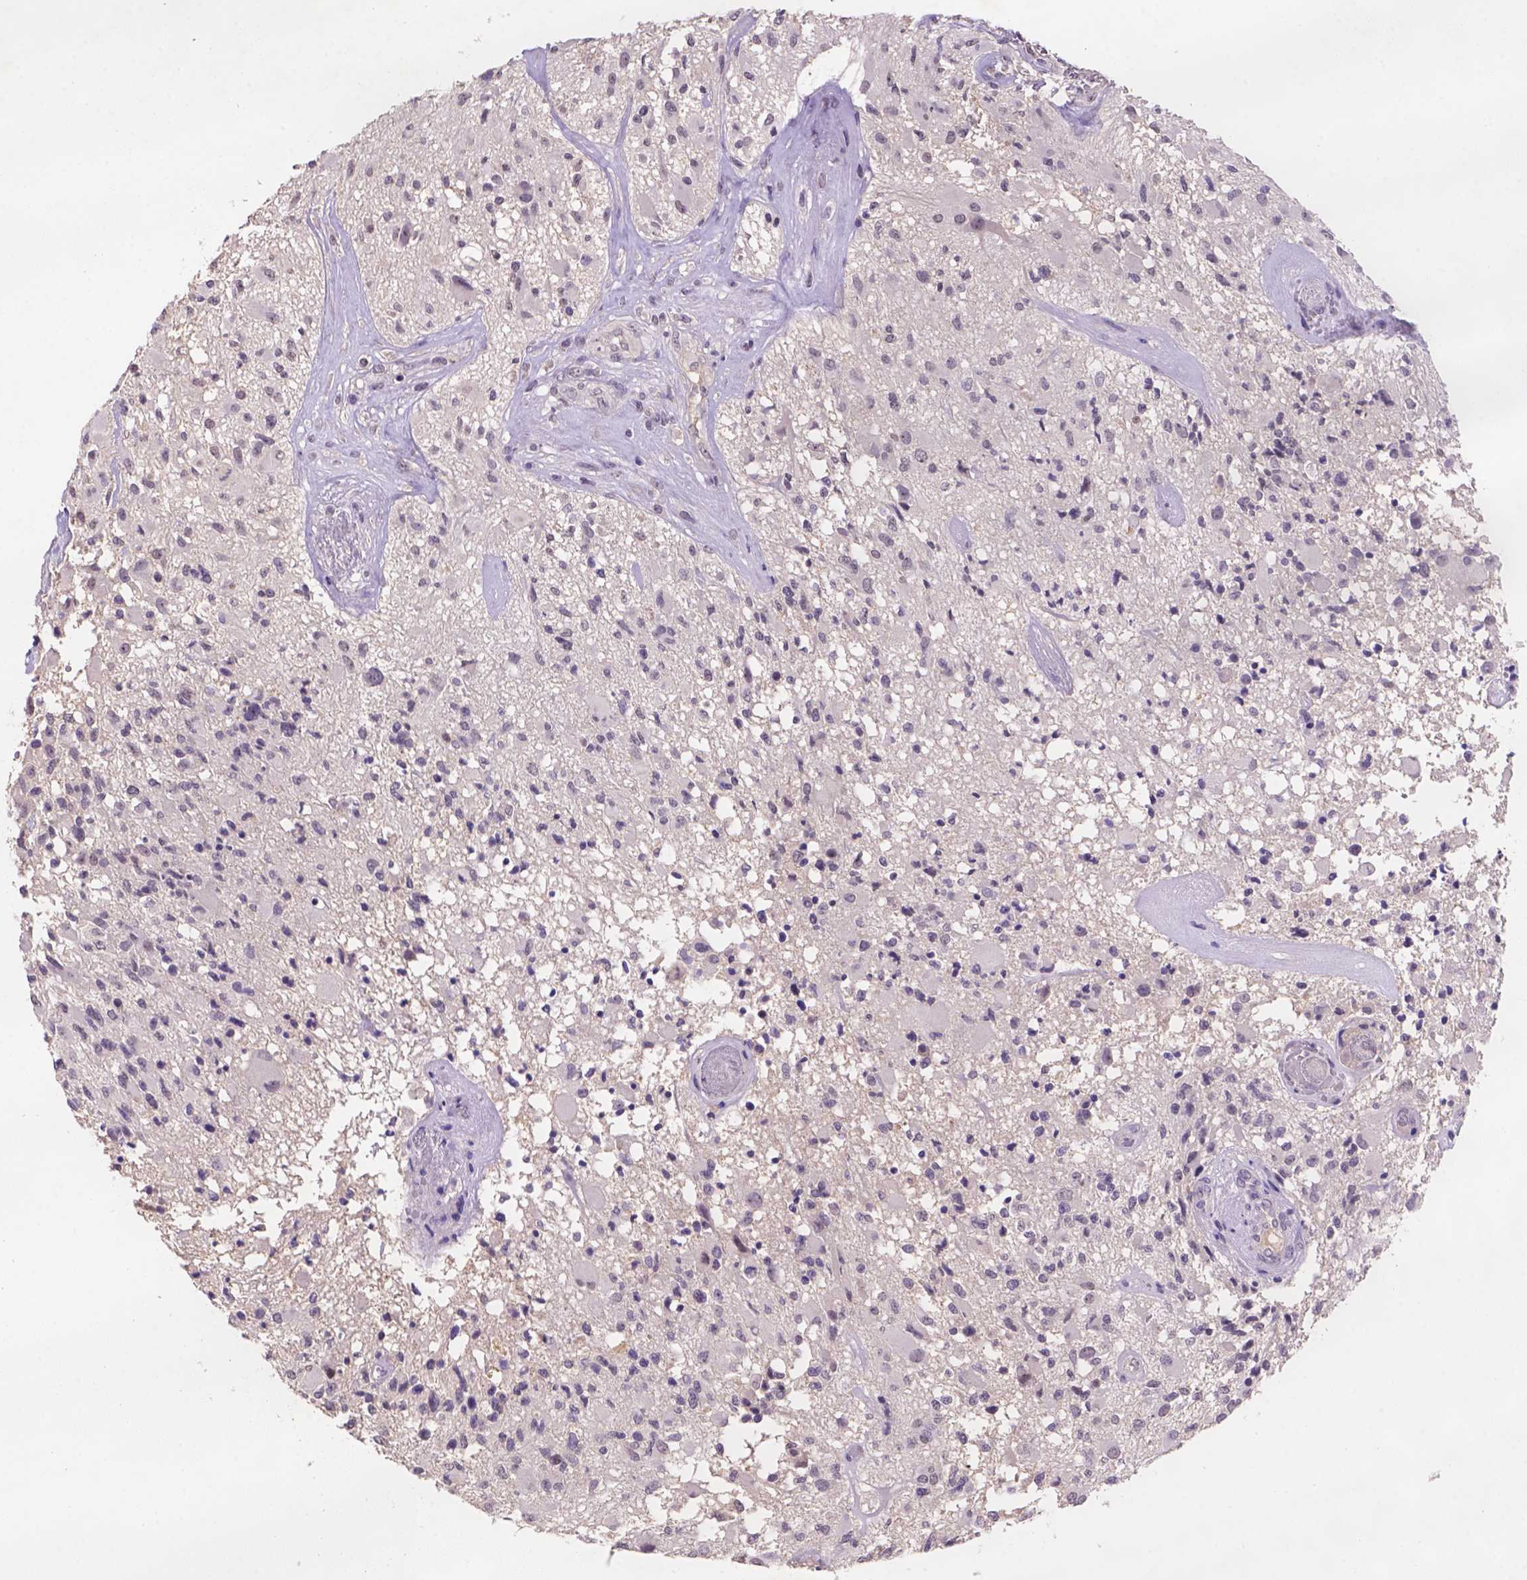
{"staining": {"intensity": "weak", "quantity": "25%-75%", "location": "nuclear"}, "tissue": "glioma", "cell_type": "Tumor cells", "image_type": "cancer", "snomed": [{"axis": "morphology", "description": "Glioma, malignant, High grade"}, {"axis": "topography", "description": "Brain"}], "caption": "Glioma tissue displays weak nuclear positivity in about 25%-75% of tumor cells", "gene": "SCML4", "patient": {"sex": "female", "age": 63}}